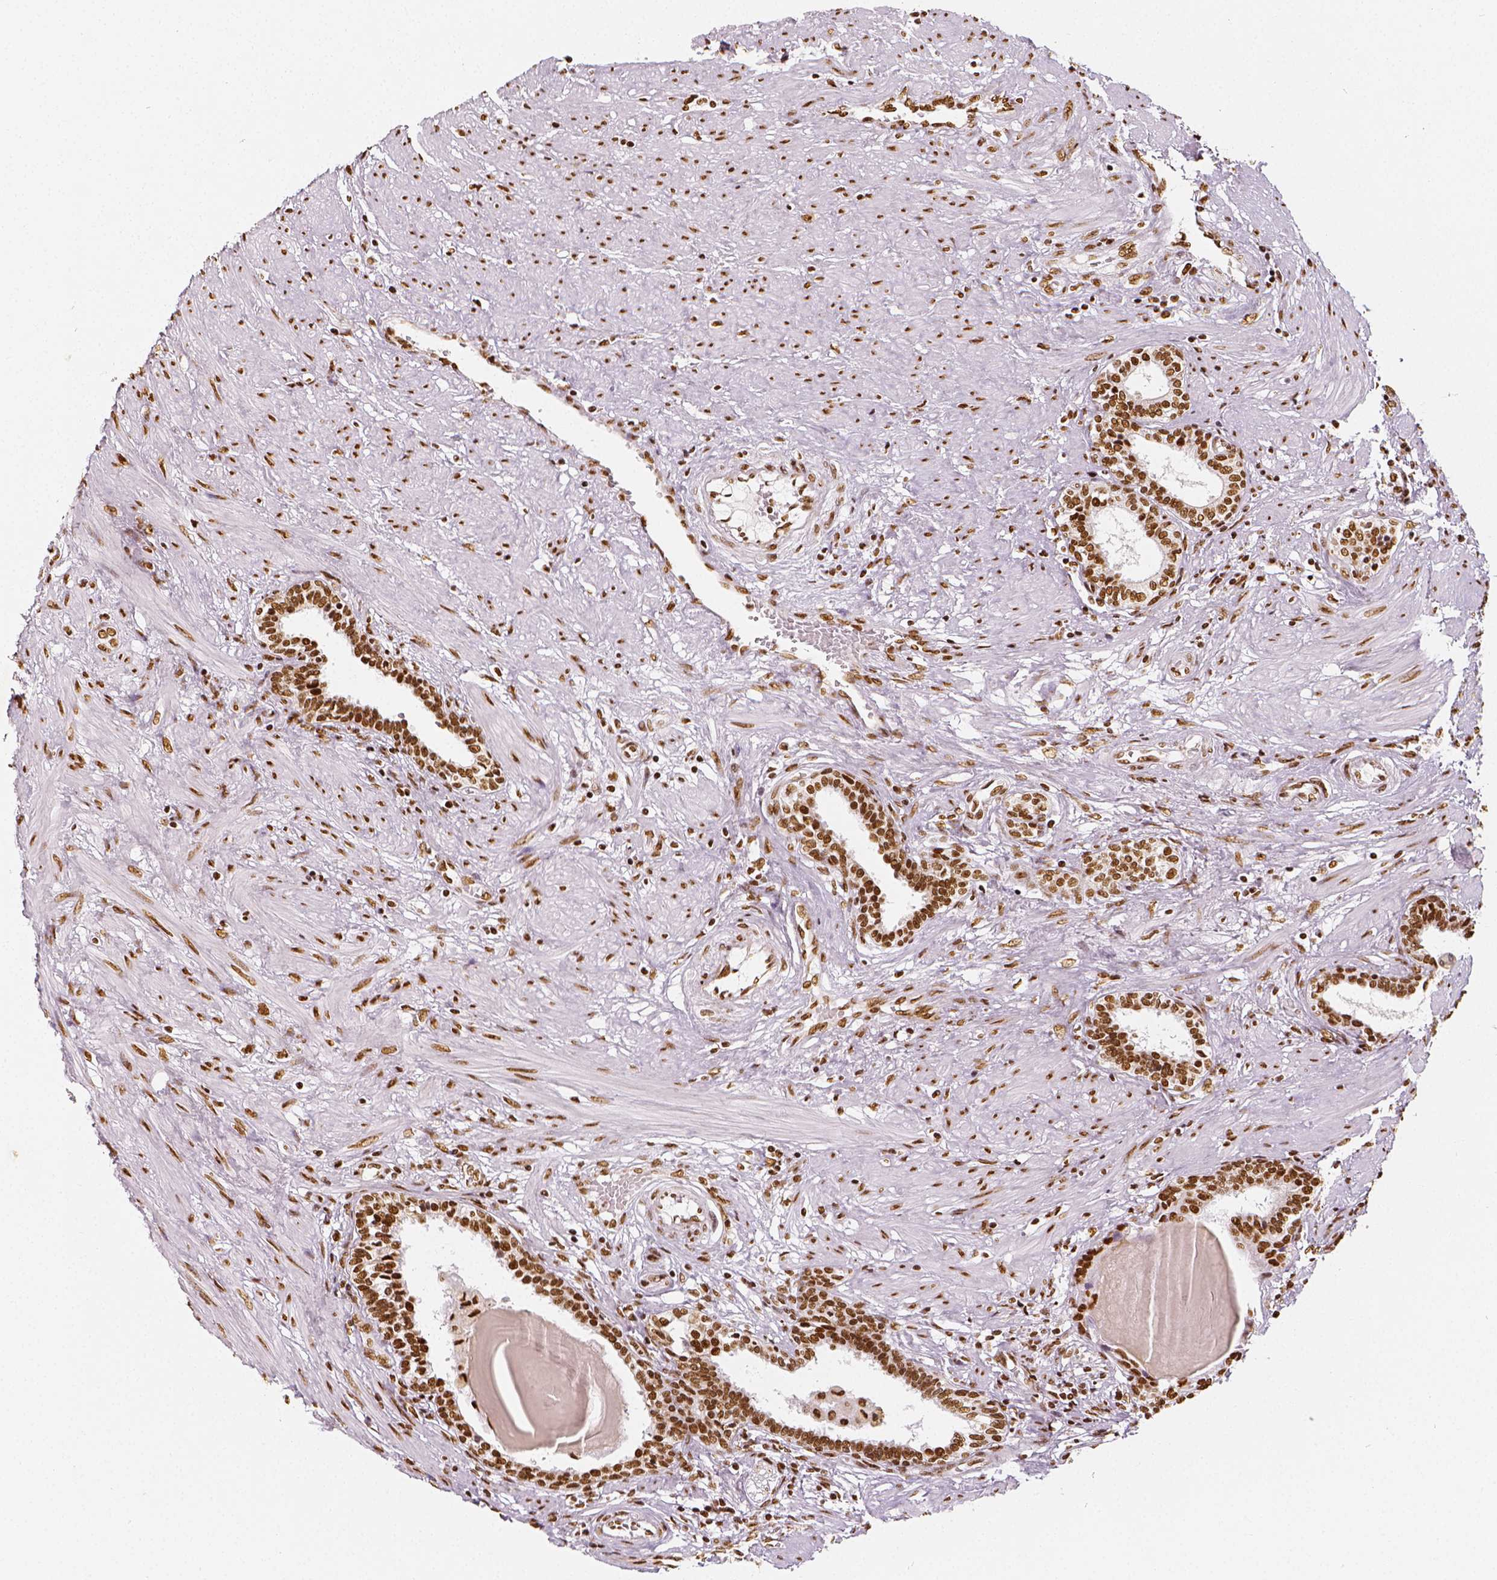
{"staining": {"intensity": "strong", "quantity": ">75%", "location": "nuclear"}, "tissue": "prostate", "cell_type": "Glandular cells", "image_type": "normal", "snomed": [{"axis": "morphology", "description": "Normal tissue, NOS"}, {"axis": "topography", "description": "Prostate"}], "caption": "Strong nuclear protein positivity is identified in about >75% of glandular cells in prostate. The protein is shown in brown color, while the nuclei are stained blue.", "gene": "KDM5B", "patient": {"sex": "male", "age": 55}}